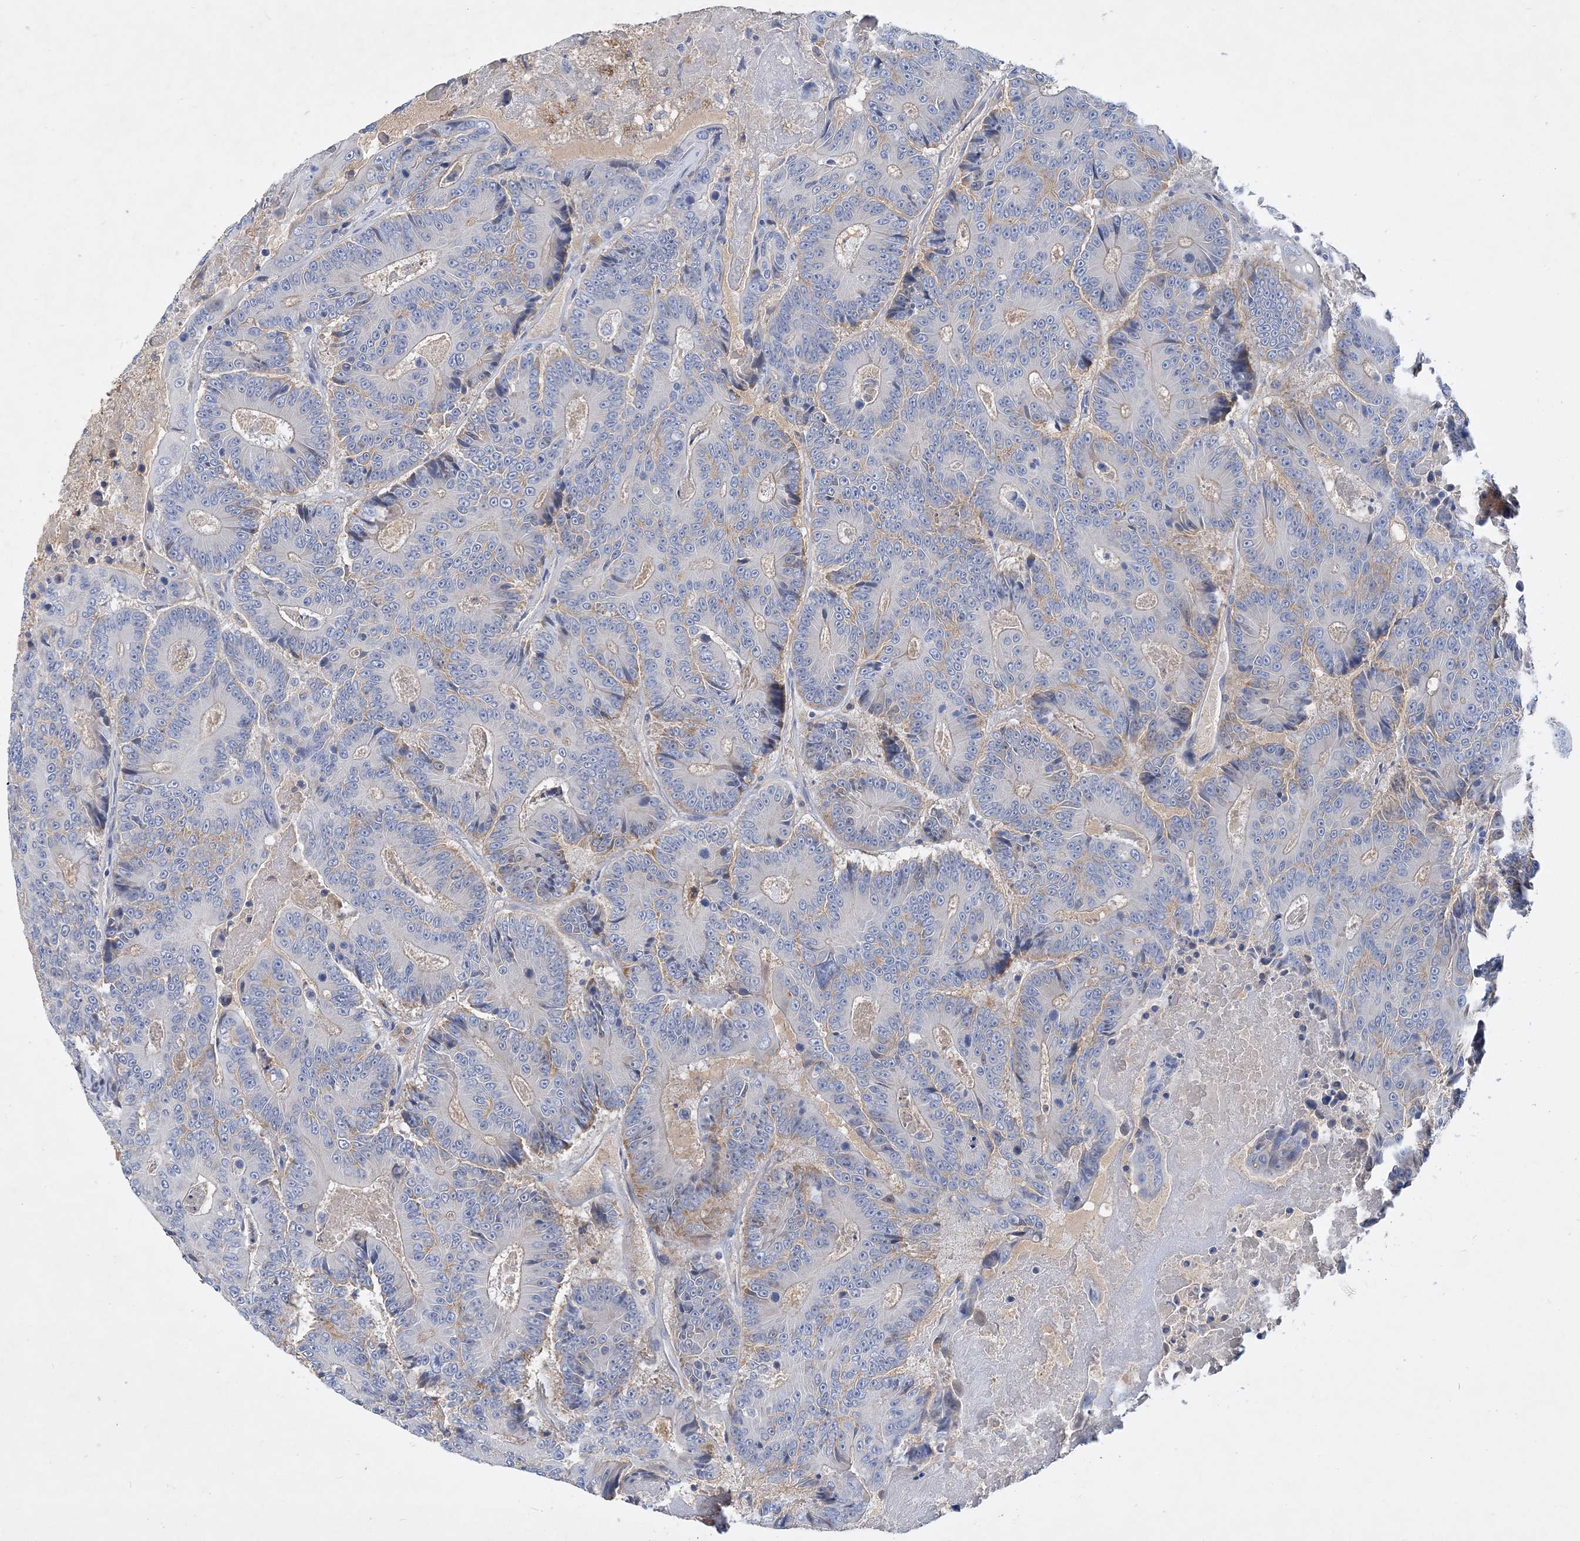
{"staining": {"intensity": "negative", "quantity": "none", "location": "none"}, "tissue": "colorectal cancer", "cell_type": "Tumor cells", "image_type": "cancer", "snomed": [{"axis": "morphology", "description": "Adenocarcinoma, NOS"}, {"axis": "topography", "description": "Colon"}], "caption": "The immunohistochemistry micrograph has no significant staining in tumor cells of colorectal adenocarcinoma tissue.", "gene": "GRINA", "patient": {"sex": "male", "age": 83}}